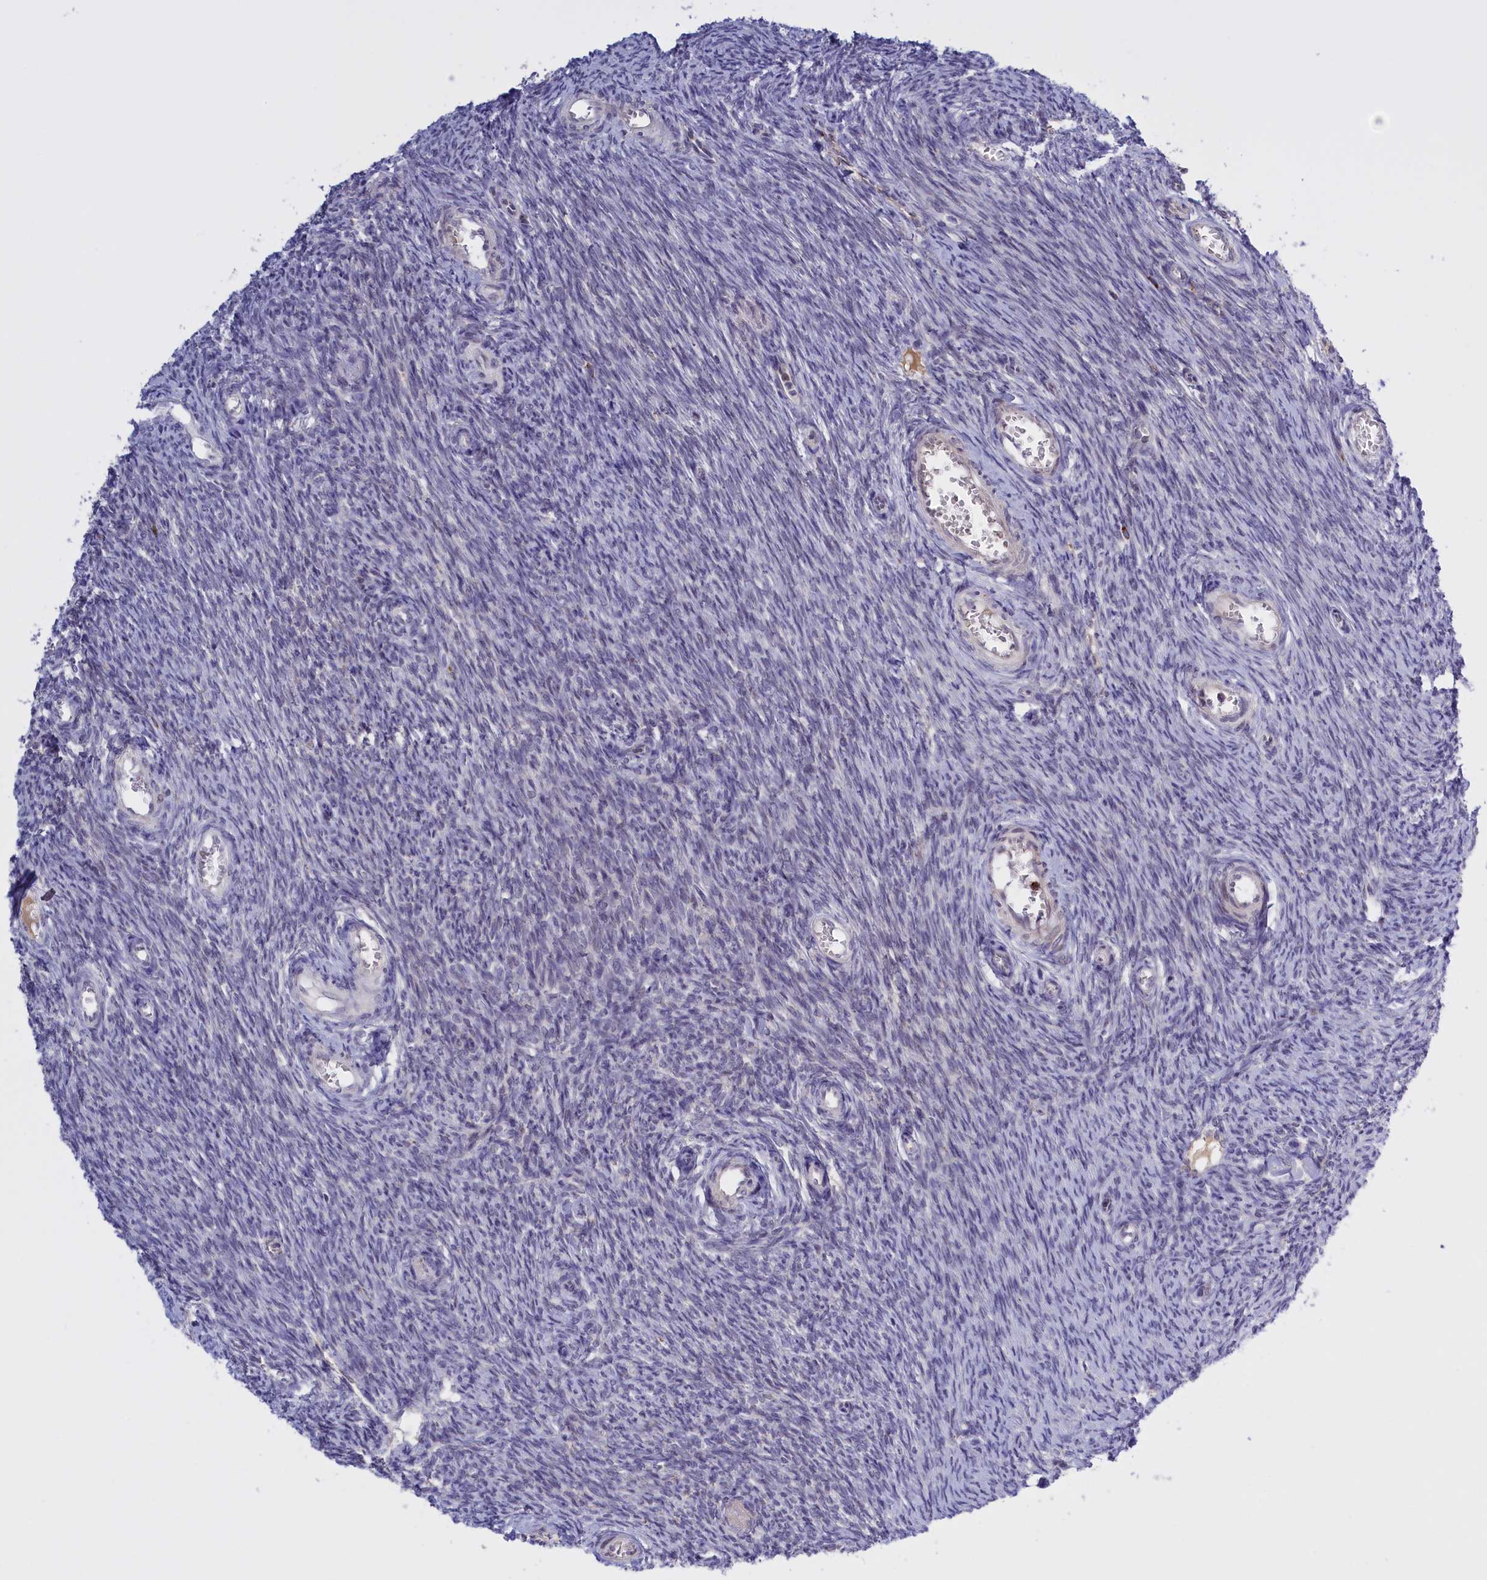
{"staining": {"intensity": "moderate", "quantity": ">75%", "location": "cytoplasmic/membranous"}, "tissue": "ovary", "cell_type": "Follicle cells", "image_type": "normal", "snomed": [{"axis": "morphology", "description": "Normal tissue, NOS"}, {"axis": "topography", "description": "Ovary"}], "caption": "Immunohistochemistry image of normal ovary: human ovary stained using IHC shows medium levels of moderate protein expression localized specifically in the cytoplasmic/membranous of follicle cells, appearing as a cytoplasmic/membranous brown color.", "gene": "FAM149B1", "patient": {"sex": "female", "age": 44}}